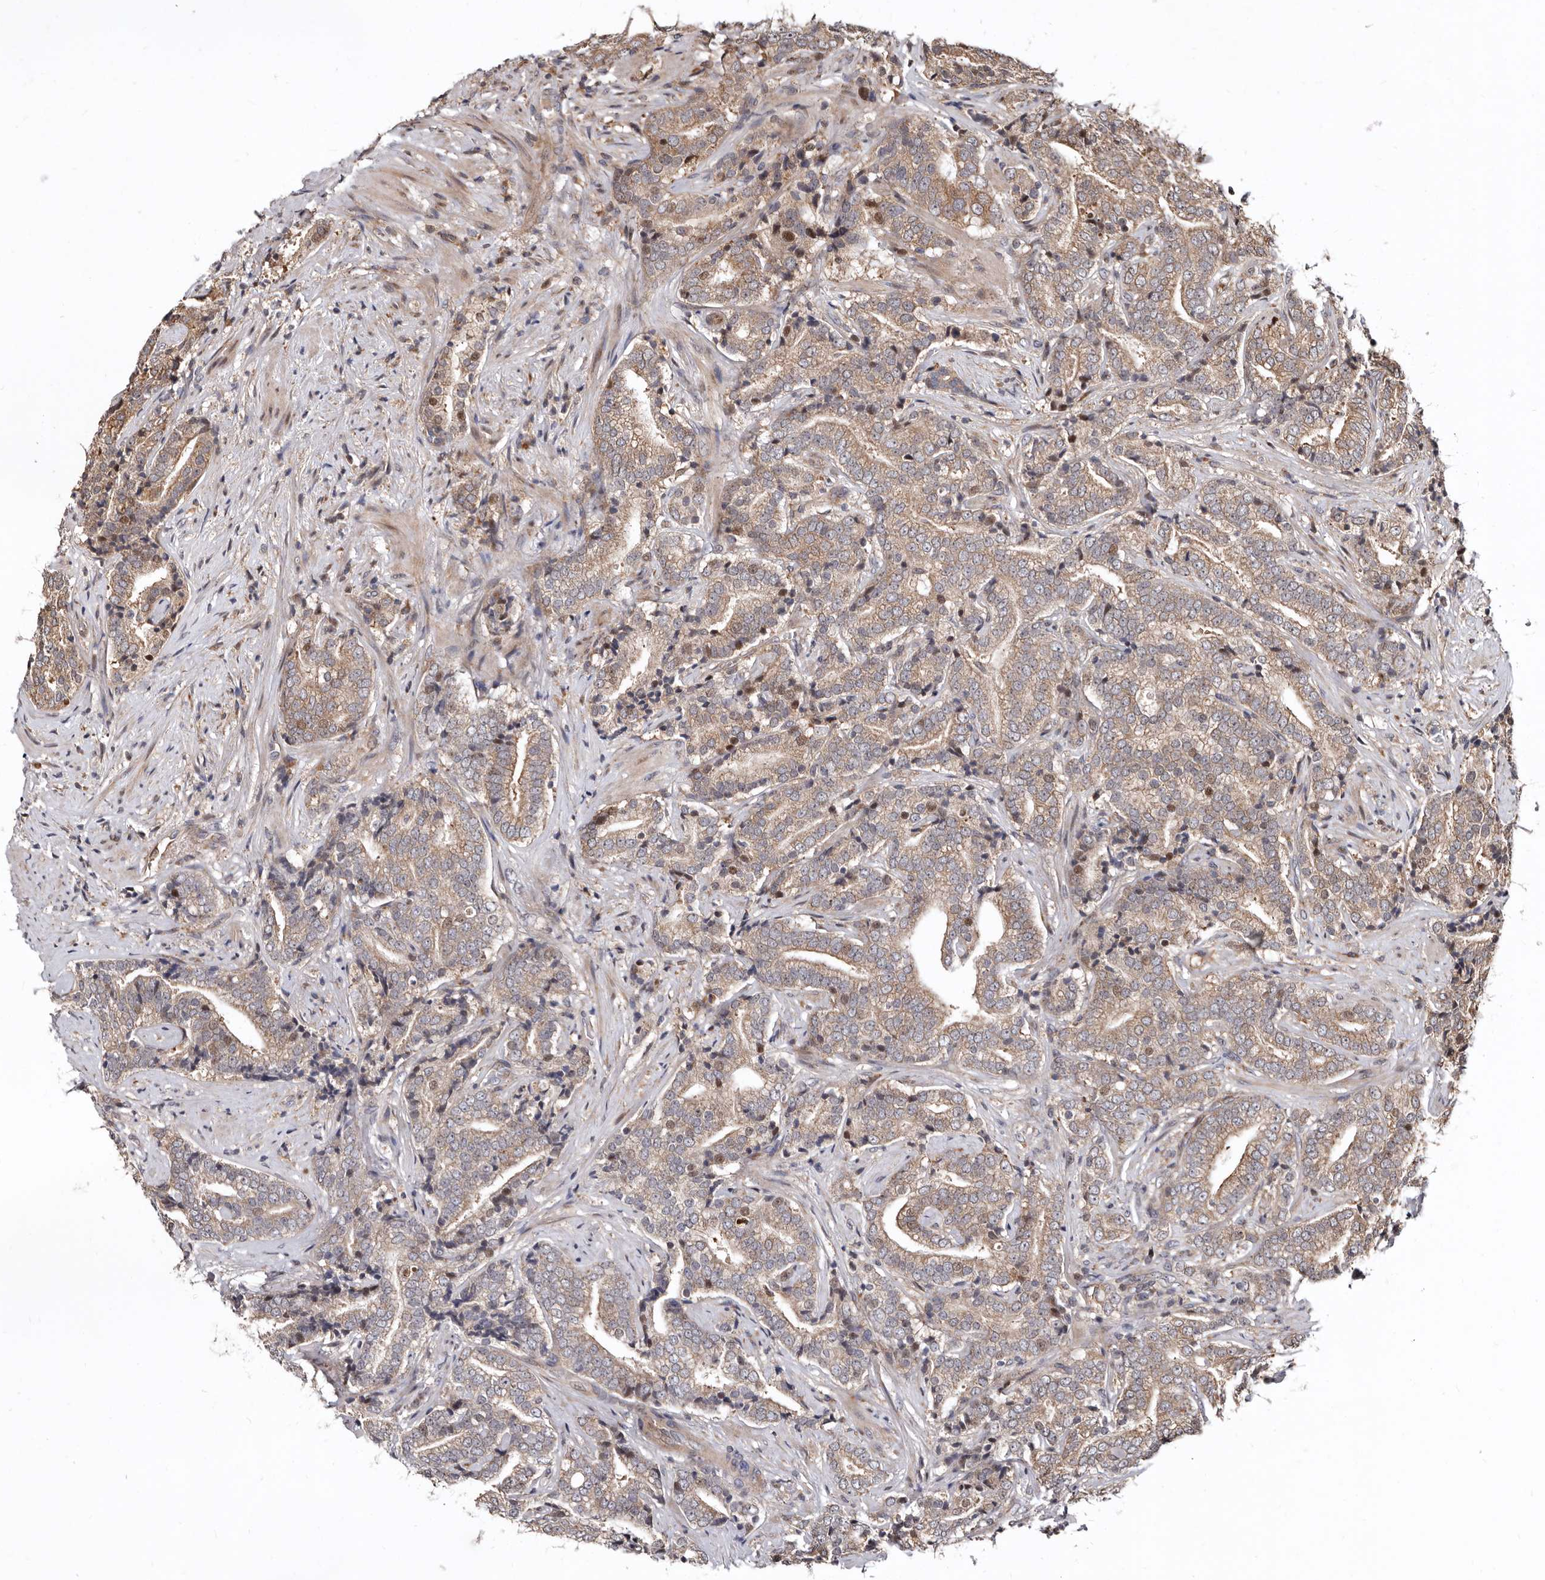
{"staining": {"intensity": "weak", "quantity": ">75%", "location": "cytoplasmic/membranous"}, "tissue": "prostate cancer", "cell_type": "Tumor cells", "image_type": "cancer", "snomed": [{"axis": "morphology", "description": "Adenocarcinoma, High grade"}, {"axis": "topography", "description": "Prostate"}], "caption": "DAB immunohistochemical staining of prostate cancer (high-grade adenocarcinoma) exhibits weak cytoplasmic/membranous protein positivity in about >75% of tumor cells.", "gene": "WEE2", "patient": {"sex": "male", "age": 57}}